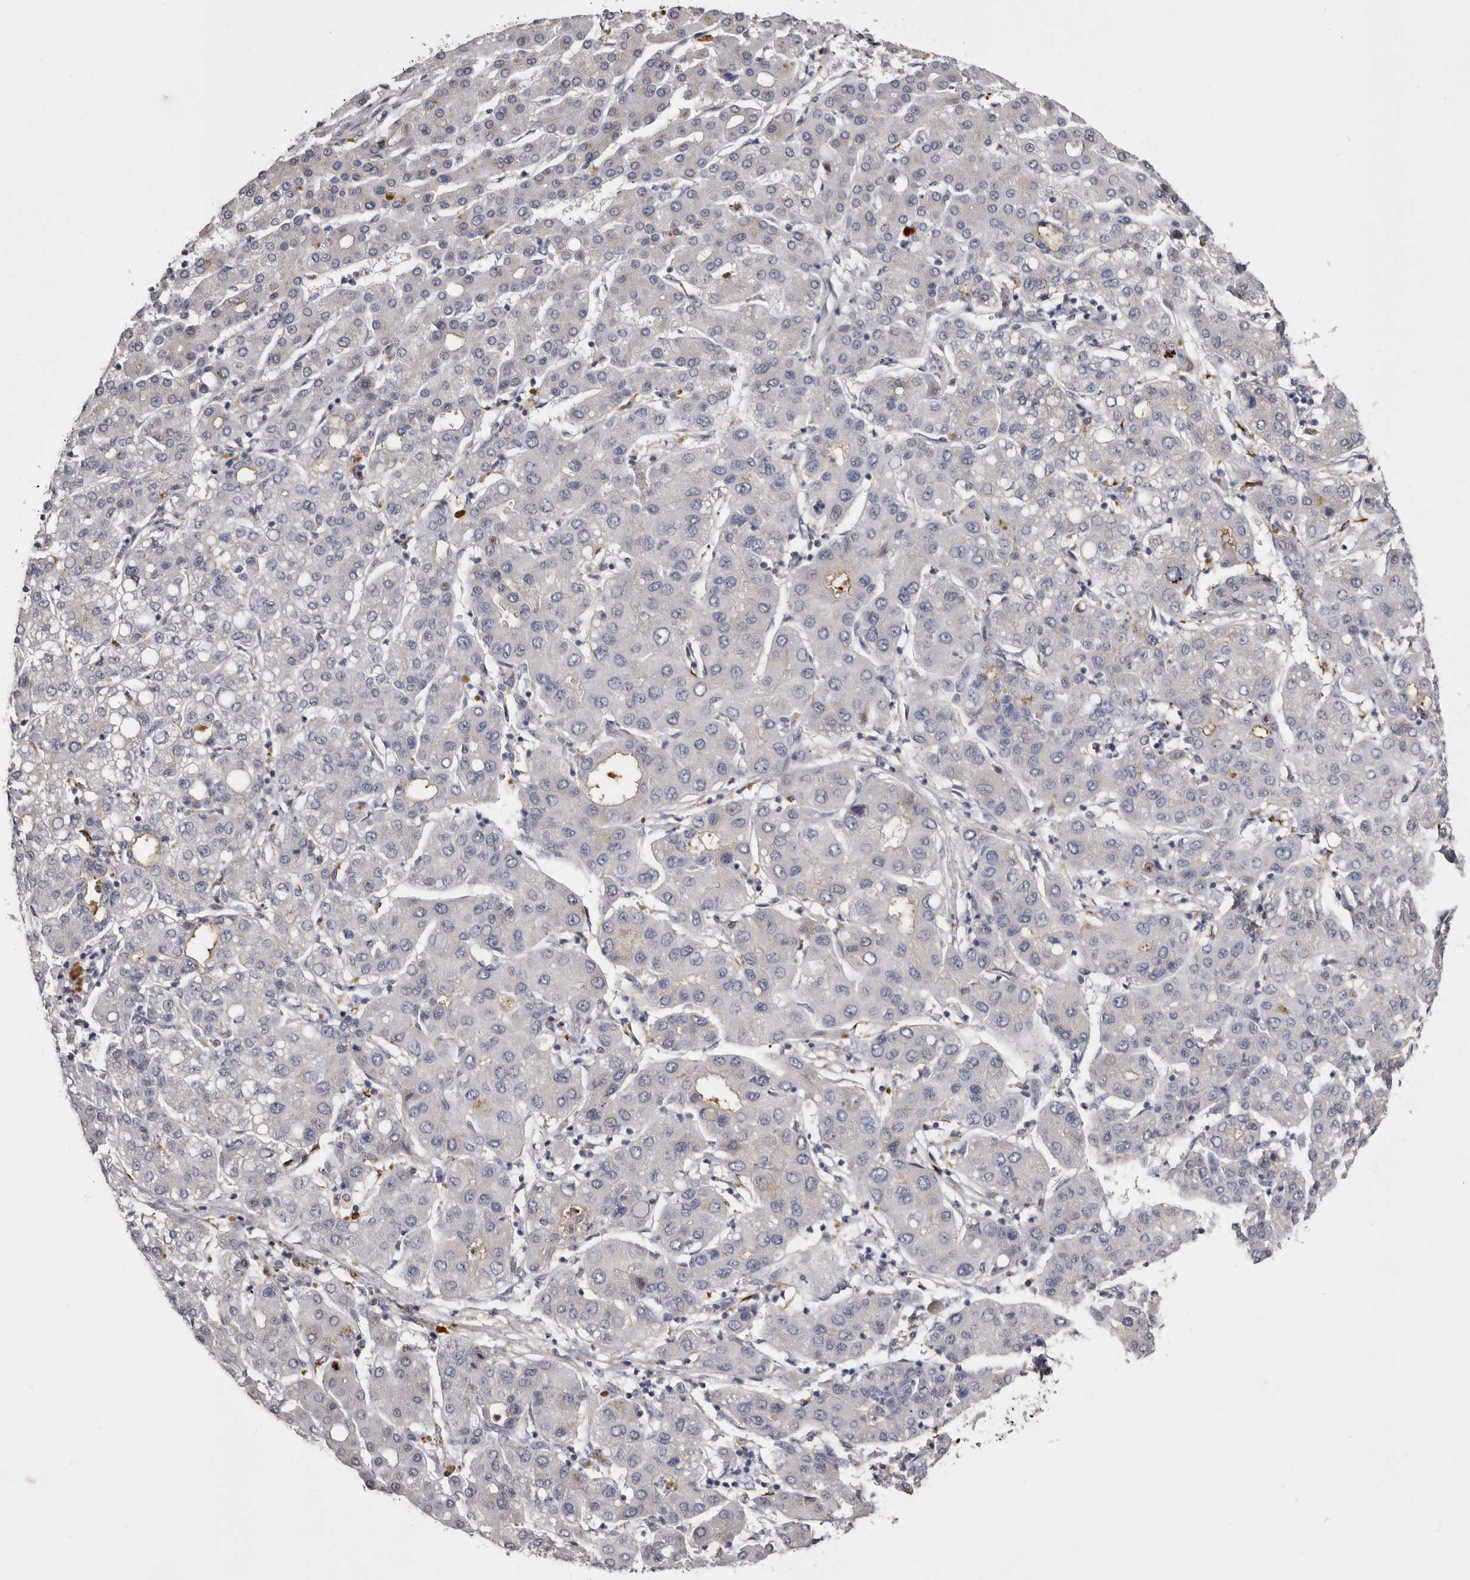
{"staining": {"intensity": "negative", "quantity": "none", "location": "none"}, "tissue": "liver cancer", "cell_type": "Tumor cells", "image_type": "cancer", "snomed": [{"axis": "morphology", "description": "Carcinoma, Hepatocellular, NOS"}, {"axis": "topography", "description": "Liver"}], "caption": "Tumor cells show no significant protein expression in liver hepatocellular carcinoma.", "gene": "KLHL38", "patient": {"sex": "male", "age": 65}}